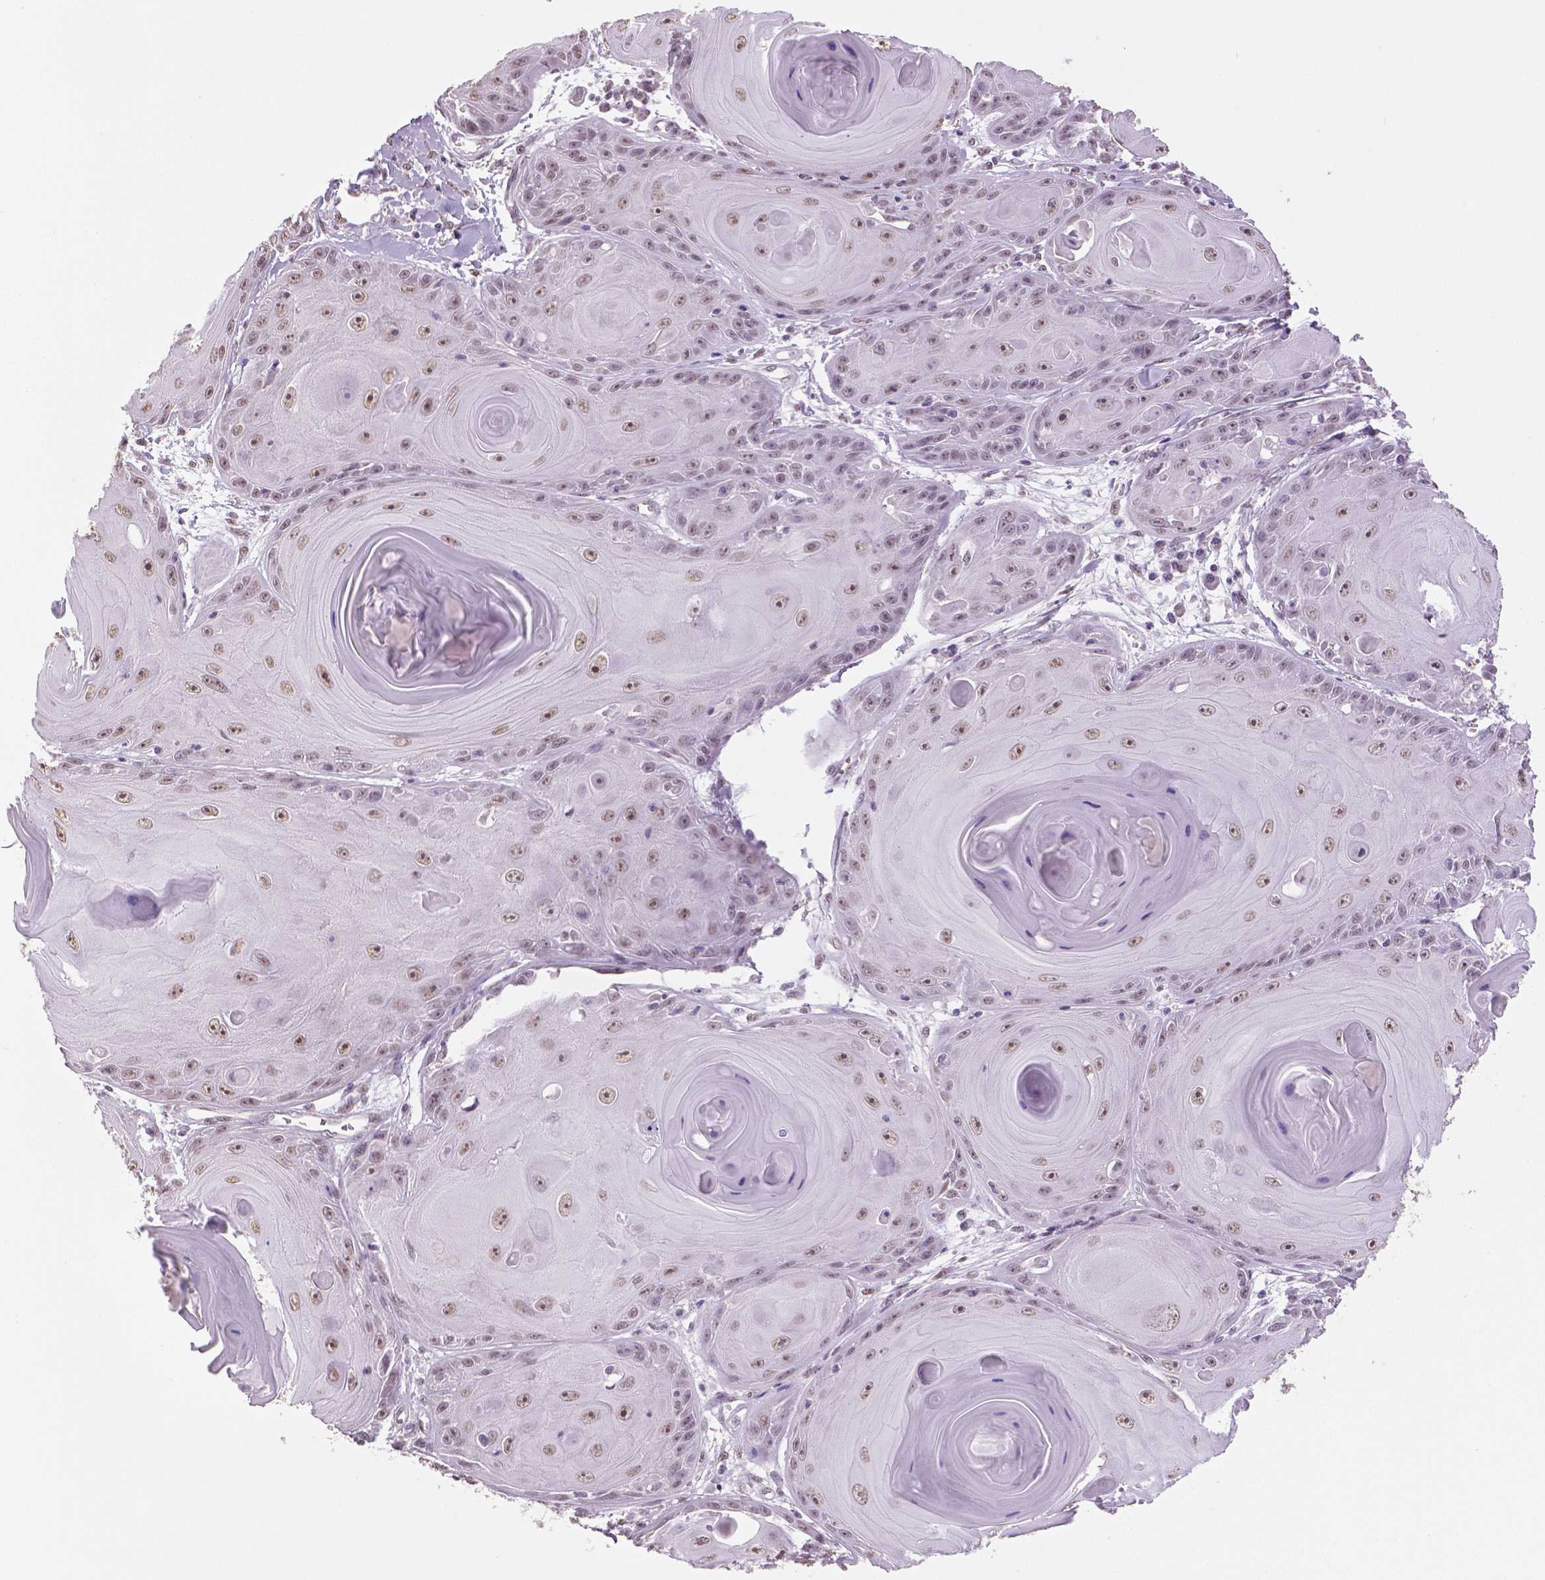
{"staining": {"intensity": "moderate", "quantity": ">75%", "location": "nuclear"}, "tissue": "skin cancer", "cell_type": "Tumor cells", "image_type": "cancer", "snomed": [{"axis": "morphology", "description": "Squamous cell carcinoma, NOS"}, {"axis": "topography", "description": "Skin"}, {"axis": "topography", "description": "Vulva"}], "caption": "A brown stain highlights moderate nuclear positivity of a protein in human skin cancer (squamous cell carcinoma) tumor cells.", "gene": "IGF2BP1", "patient": {"sex": "female", "age": 85}}